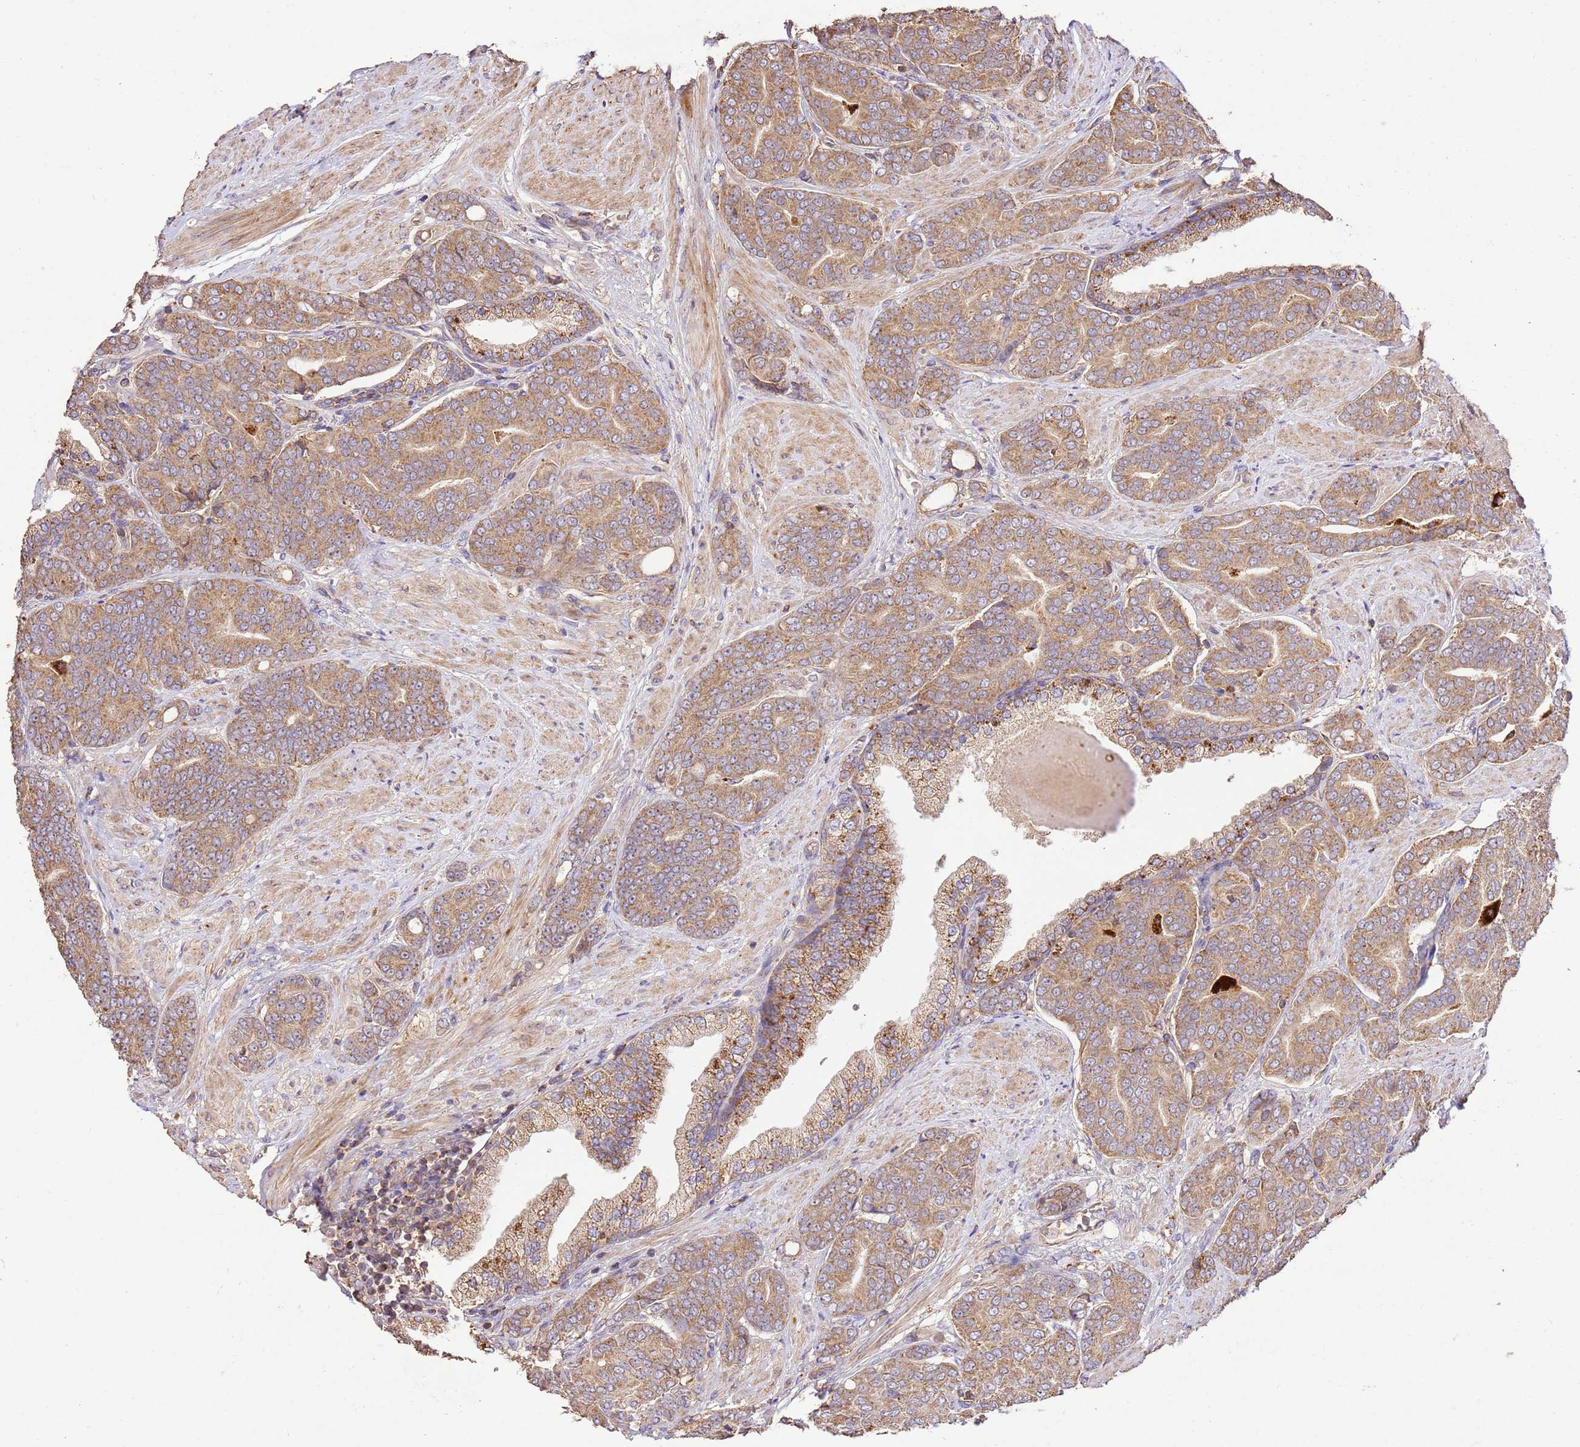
{"staining": {"intensity": "moderate", "quantity": ">75%", "location": "cytoplasmic/membranous"}, "tissue": "prostate cancer", "cell_type": "Tumor cells", "image_type": "cancer", "snomed": [{"axis": "morphology", "description": "Adenocarcinoma, High grade"}, {"axis": "topography", "description": "Prostate"}], "caption": "Immunohistochemistry staining of prostate cancer, which reveals medium levels of moderate cytoplasmic/membranous expression in about >75% of tumor cells indicating moderate cytoplasmic/membranous protein expression. The staining was performed using DAB (3,3'-diaminobenzidine) (brown) for protein detection and nuclei were counterstained in hematoxylin (blue).", "gene": "LRRC28", "patient": {"sex": "male", "age": 67}}